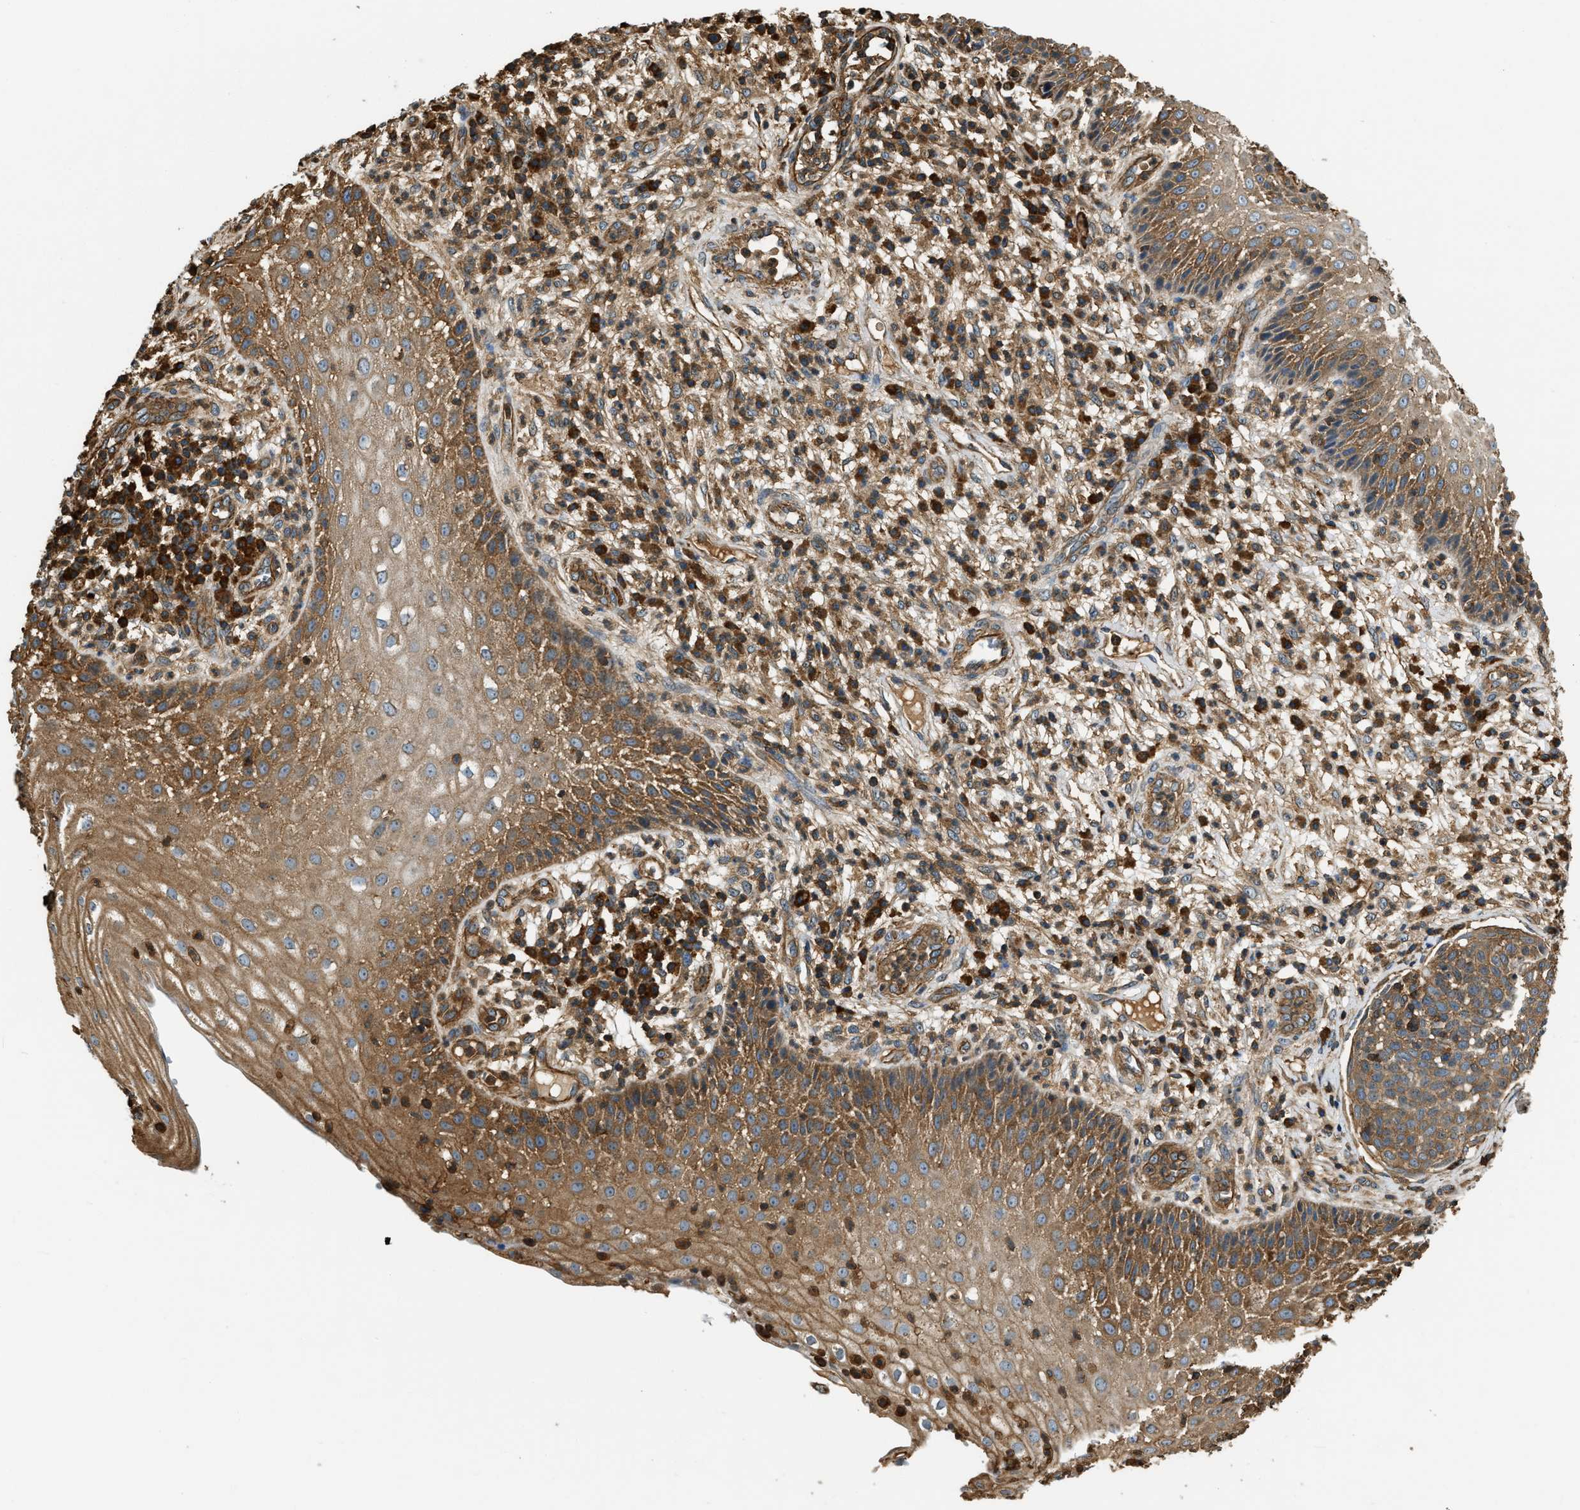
{"staining": {"intensity": "moderate", "quantity": ">75%", "location": "cytoplasmic/membranous"}, "tissue": "cervical cancer", "cell_type": "Tumor cells", "image_type": "cancer", "snomed": [{"axis": "morphology", "description": "Squamous cell carcinoma, NOS"}, {"axis": "topography", "description": "Cervix"}], "caption": "A high-resolution photomicrograph shows immunohistochemistry (IHC) staining of squamous cell carcinoma (cervical), which demonstrates moderate cytoplasmic/membranous expression in about >75% of tumor cells.", "gene": "YARS1", "patient": {"sex": "female", "age": 34}}